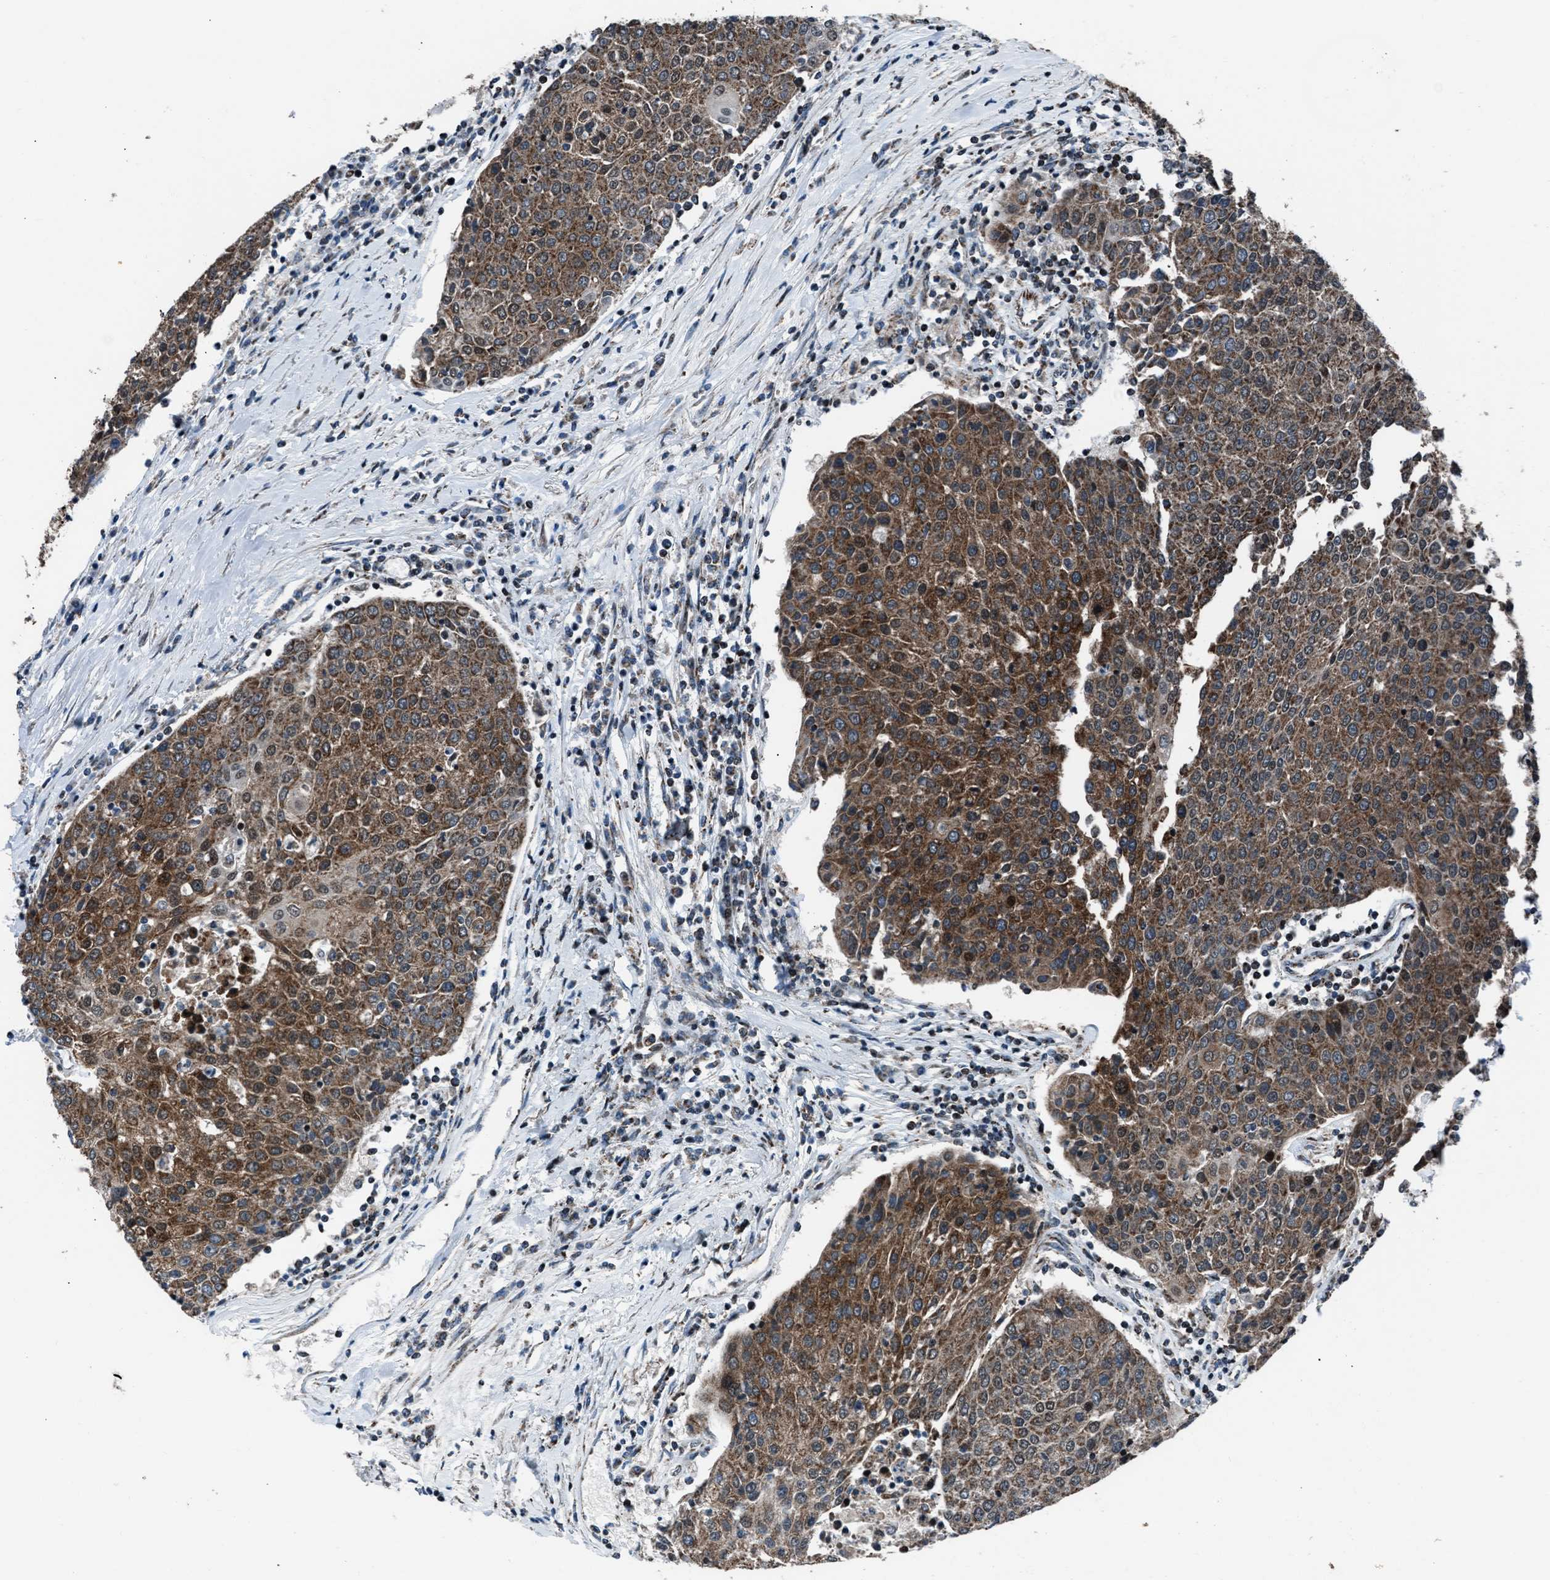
{"staining": {"intensity": "moderate", "quantity": ">75%", "location": "cytoplasmic/membranous"}, "tissue": "urothelial cancer", "cell_type": "Tumor cells", "image_type": "cancer", "snomed": [{"axis": "morphology", "description": "Urothelial carcinoma, High grade"}, {"axis": "topography", "description": "Urinary bladder"}], "caption": "DAB (3,3'-diaminobenzidine) immunohistochemical staining of high-grade urothelial carcinoma displays moderate cytoplasmic/membranous protein expression in about >75% of tumor cells.", "gene": "MORC3", "patient": {"sex": "female", "age": 85}}